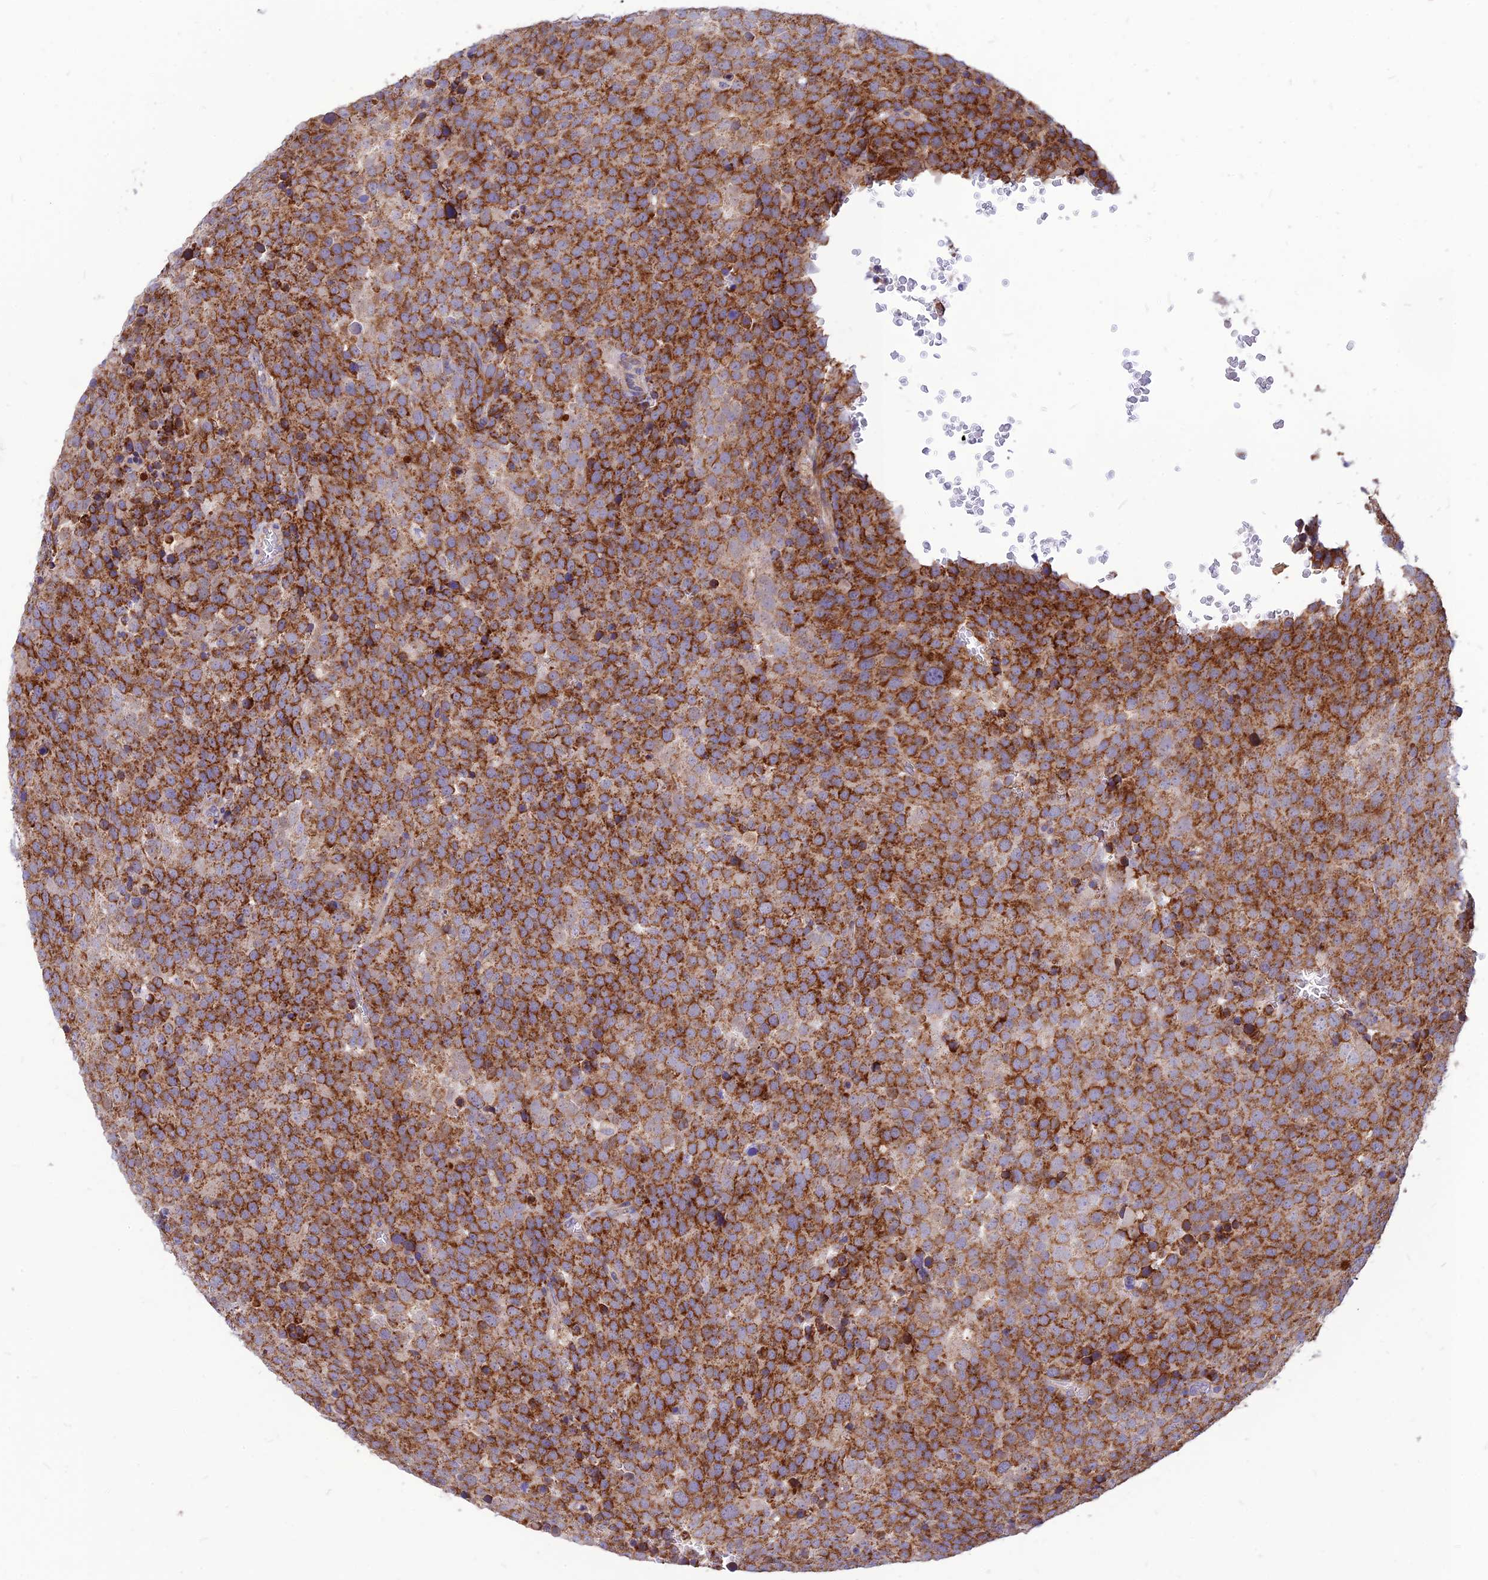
{"staining": {"intensity": "strong", "quantity": ">75%", "location": "cytoplasmic/membranous"}, "tissue": "testis cancer", "cell_type": "Tumor cells", "image_type": "cancer", "snomed": [{"axis": "morphology", "description": "Seminoma, NOS"}, {"axis": "topography", "description": "Testis"}], "caption": "Immunohistochemical staining of human testis cancer displays strong cytoplasmic/membranous protein expression in approximately >75% of tumor cells.", "gene": "ECI1", "patient": {"sex": "male", "age": 71}}